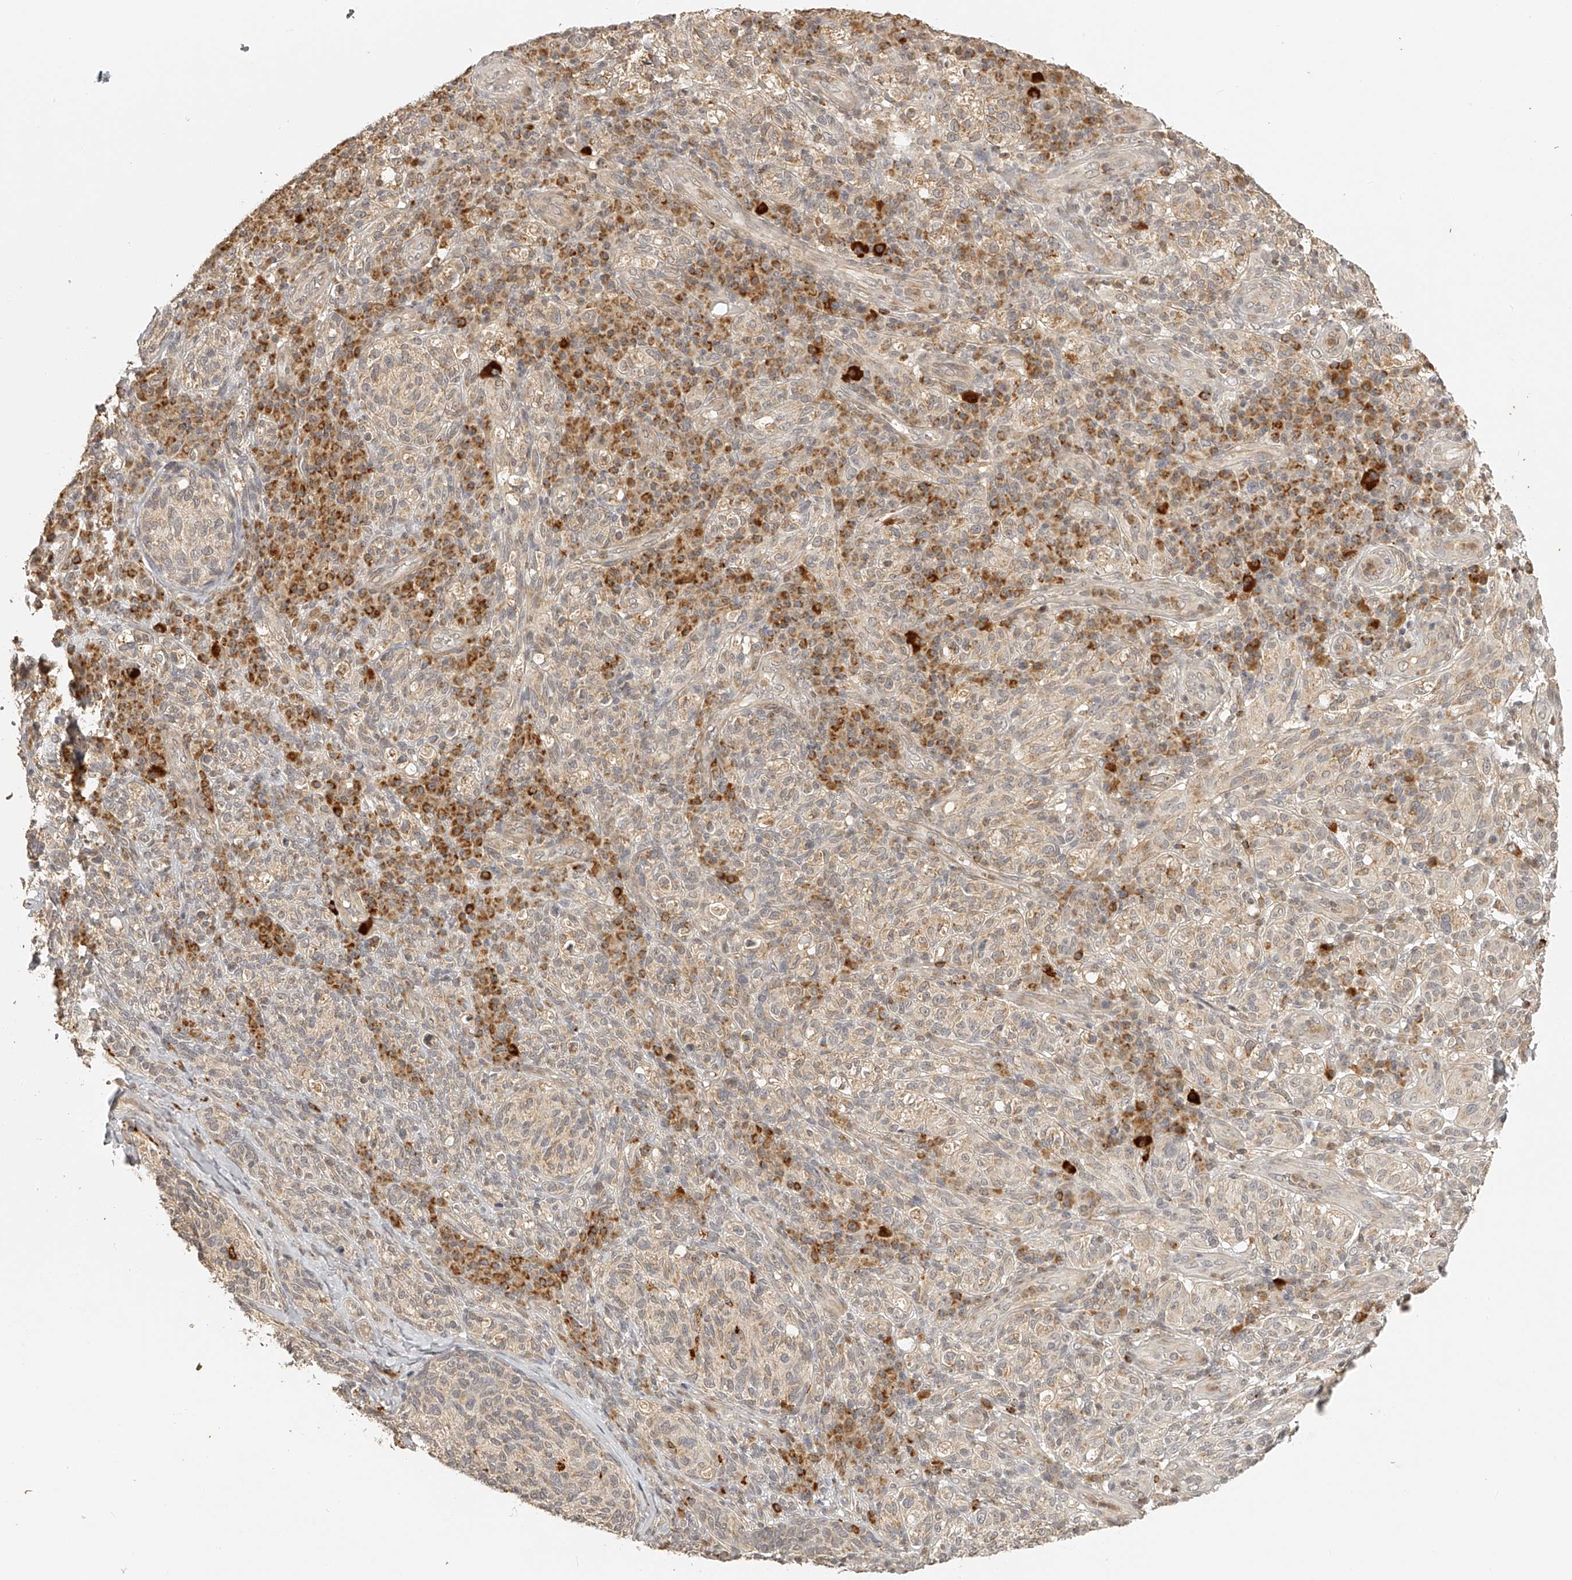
{"staining": {"intensity": "moderate", "quantity": "<25%", "location": "cytoplasmic/membranous"}, "tissue": "melanoma", "cell_type": "Tumor cells", "image_type": "cancer", "snomed": [{"axis": "morphology", "description": "Malignant melanoma, NOS"}, {"axis": "topography", "description": "Skin"}], "caption": "Tumor cells exhibit moderate cytoplasmic/membranous staining in approximately <25% of cells in malignant melanoma. Using DAB (brown) and hematoxylin (blue) stains, captured at high magnification using brightfield microscopy.", "gene": "BCL2L11", "patient": {"sex": "female", "age": 73}}